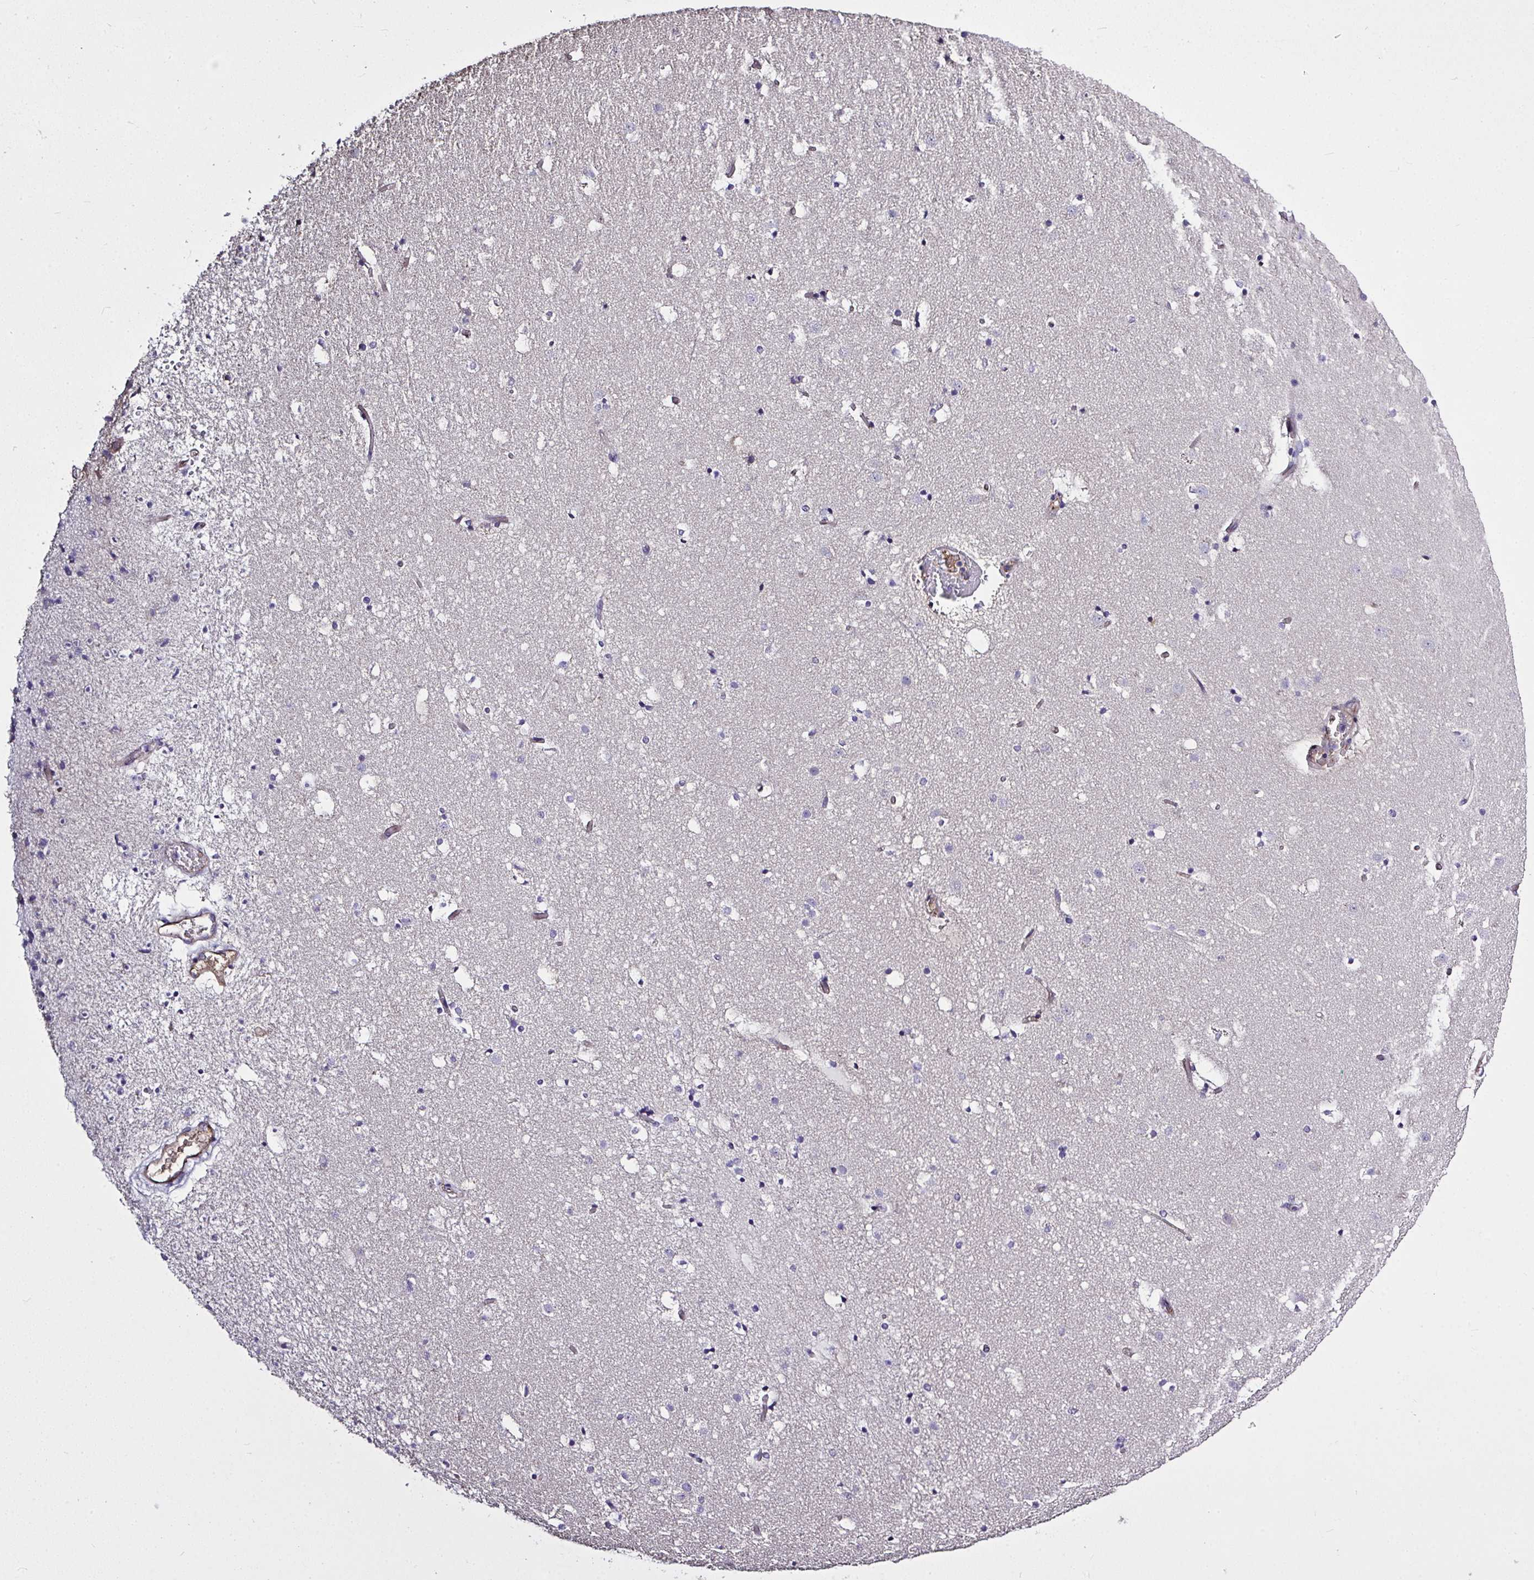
{"staining": {"intensity": "weak", "quantity": "<25%", "location": "cytoplasmic/membranous"}, "tissue": "caudate", "cell_type": "Glial cells", "image_type": "normal", "snomed": [{"axis": "morphology", "description": "Normal tissue, NOS"}, {"axis": "topography", "description": "Lateral ventricle wall"}], "caption": "The micrograph displays no staining of glial cells in unremarkable caudate. The staining was performed using DAB (3,3'-diaminobenzidine) to visualize the protein expression in brown, while the nuclei were stained in blue with hematoxylin (Magnification: 20x).", "gene": "ZNF813", "patient": {"sex": "male", "age": 37}}